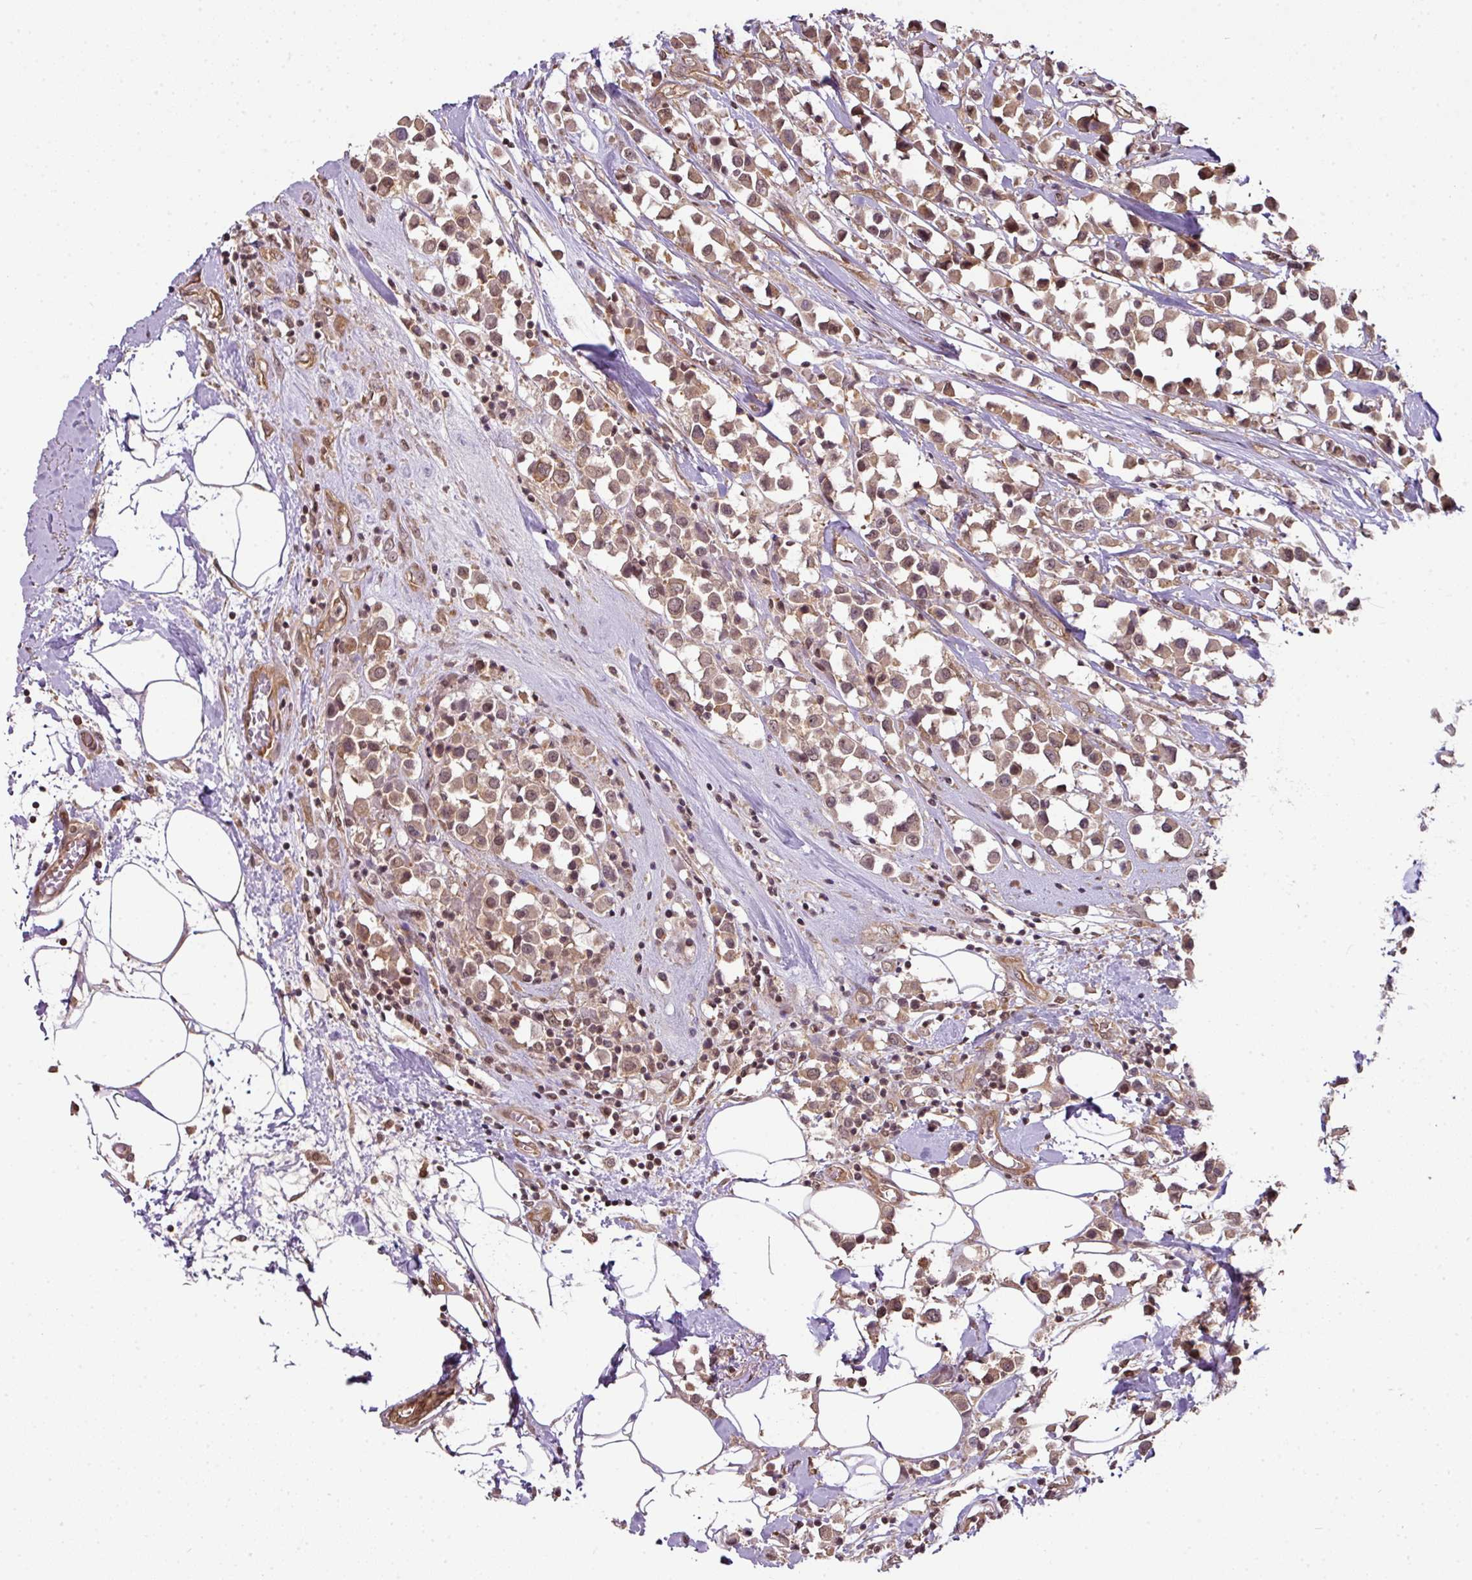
{"staining": {"intensity": "moderate", "quantity": ">75%", "location": "cytoplasmic/membranous,nuclear"}, "tissue": "breast cancer", "cell_type": "Tumor cells", "image_type": "cancer", "snomed": [{"axis": "morphology", "description": "Duct carcinoma"}, {"axis": "topography", "description": "Breast"}], "caption": "The photomicrograph shows immunohistochemical staining of breast infiltrating ductal carcinoma. There is moderate cytoplasmic/membranous and nuclear positivity is identified in about >75% of tumor cells.", "gene": "ANKRD18A", "patient": {"sex": "female", "age": 61}}